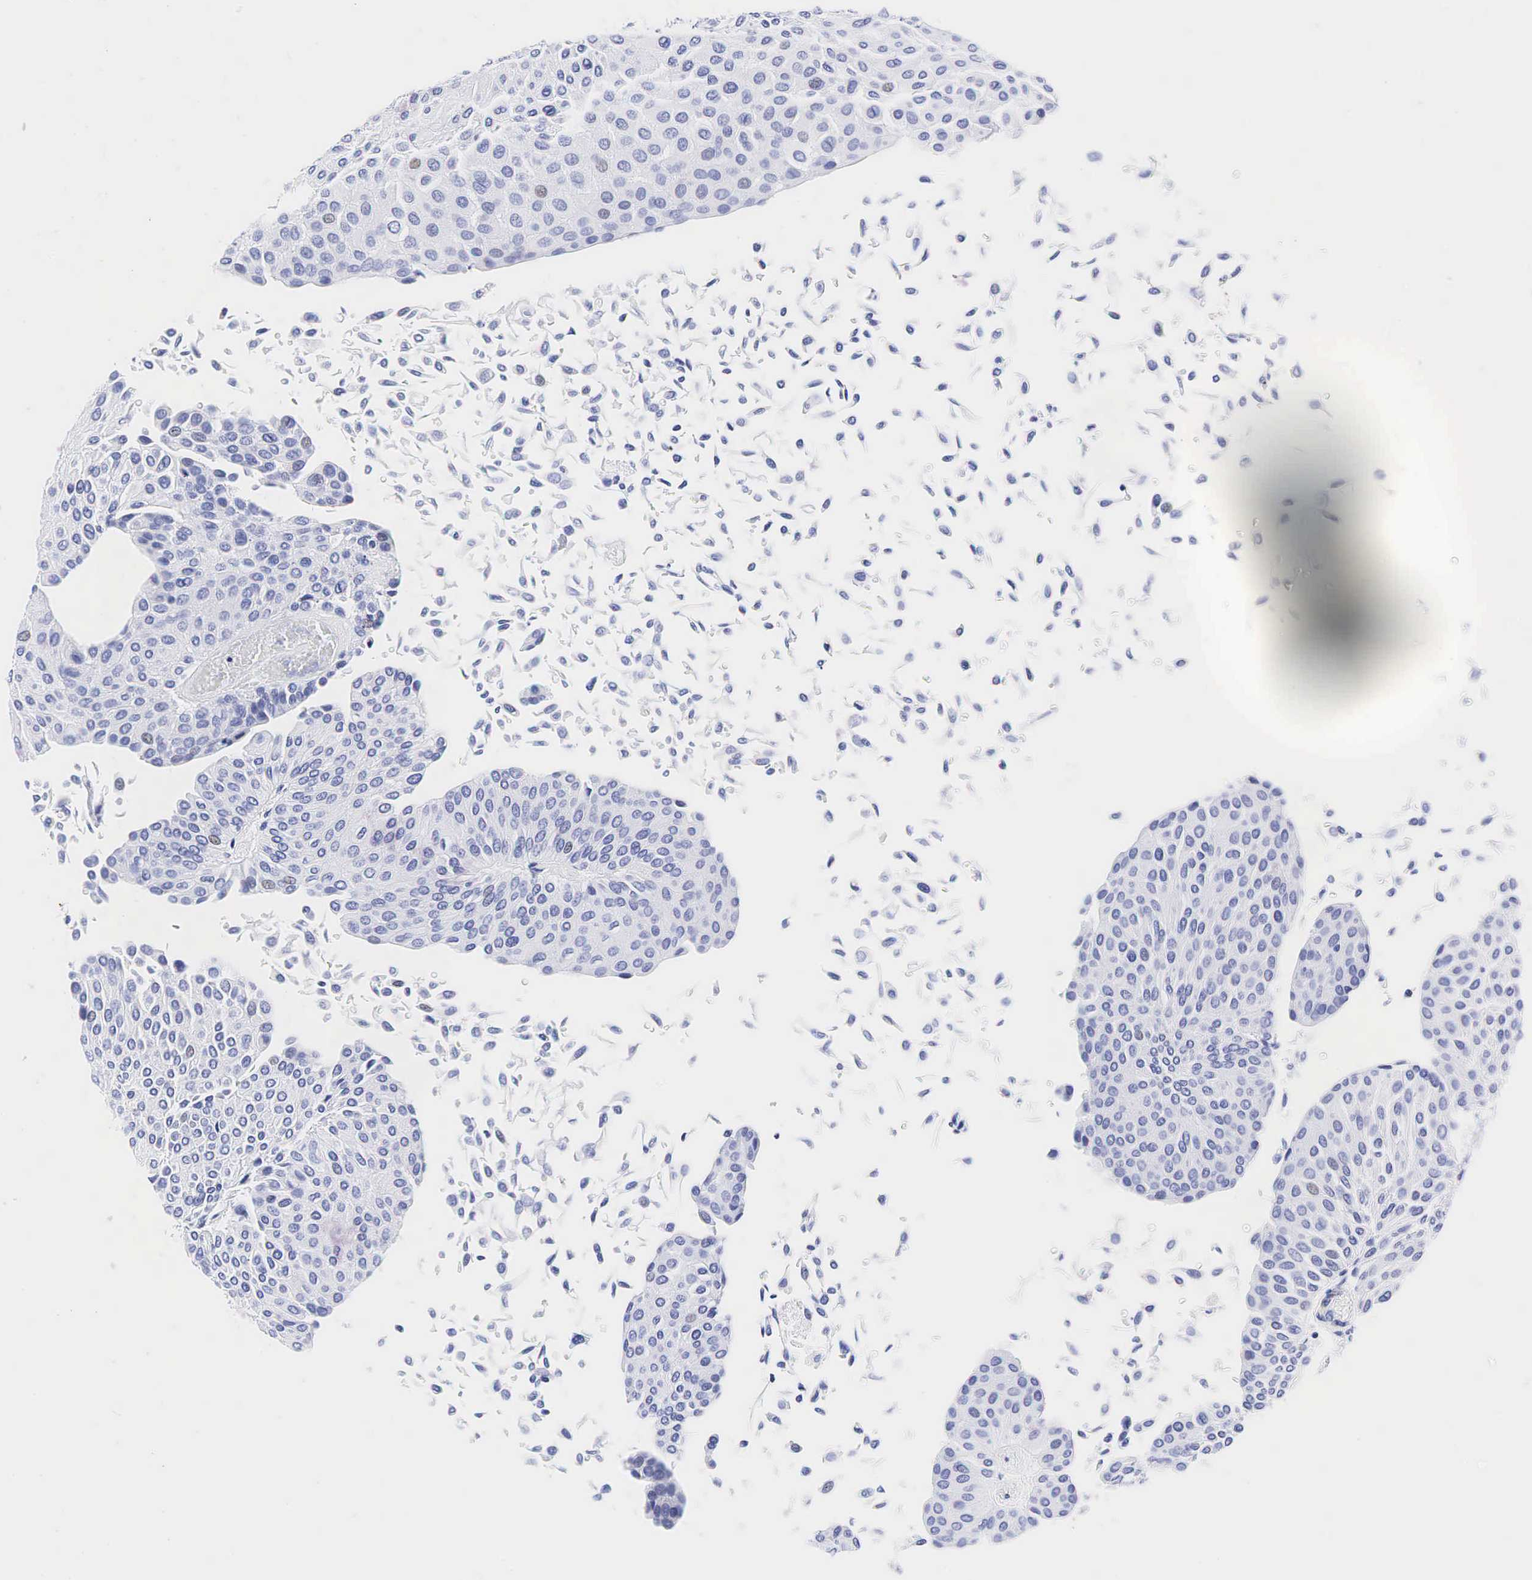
{"staining": {"intensity": "negative", "quantity": "none", "location": "none"}, "tissue": "urothelial cancer", "cell_type": "Tumor cells", "image_type": "cancer", "snomed": [{"axis": "morphology", "description": "Urothelial carcinoma, Low grade"}, {"axis": "topography", "description": "Urinary bladder"}], "caption": "Protein analysis of urothelial carcinoma (low-grade) demonstrates no significant staining in tumor cells.", "gene": "CALD1", "patient": {"sex": "male", "age": 64}}